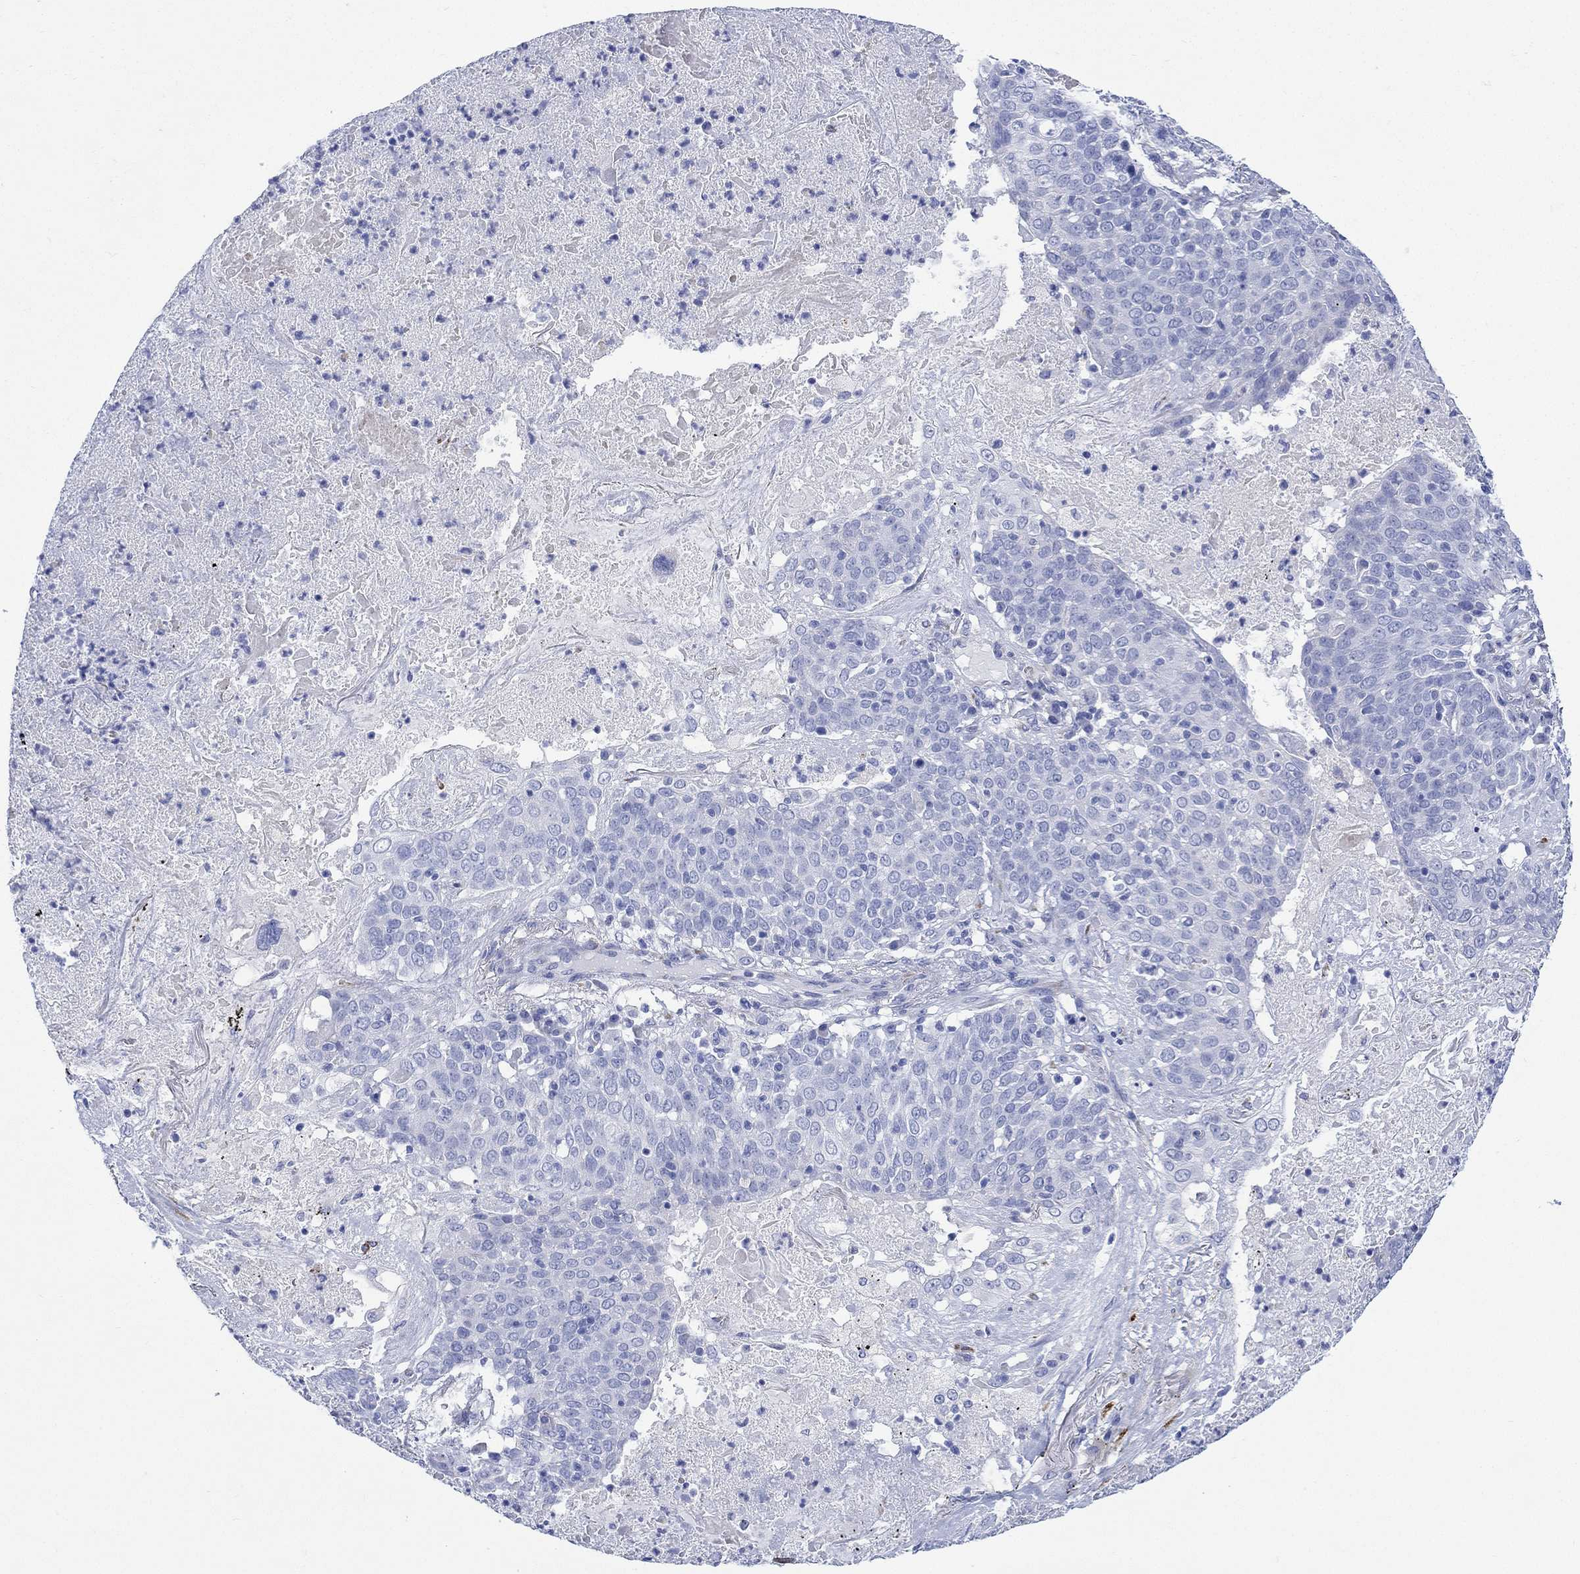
{"staining": {"intensity": "negative", "quantity": "none", "location": "none"}, "tissue": "lung cancer", "cell_type": "Tumor cells", "image_type": "cancer", "snomed": [{"axis": "morphology", "description": "Squamous cell carcinoma, NOS"}, {"axis": "topography", "description": "Lung"}], "caption": "Histopathology image shows no significant protein staining in tumor cells of squamous cell carcinoma (lung). (DAB immunohistochemistry (IHC) with hematoxylin counter stain).", "gene": "MYL1", "patient": {"sex": "male", "age": 82}}